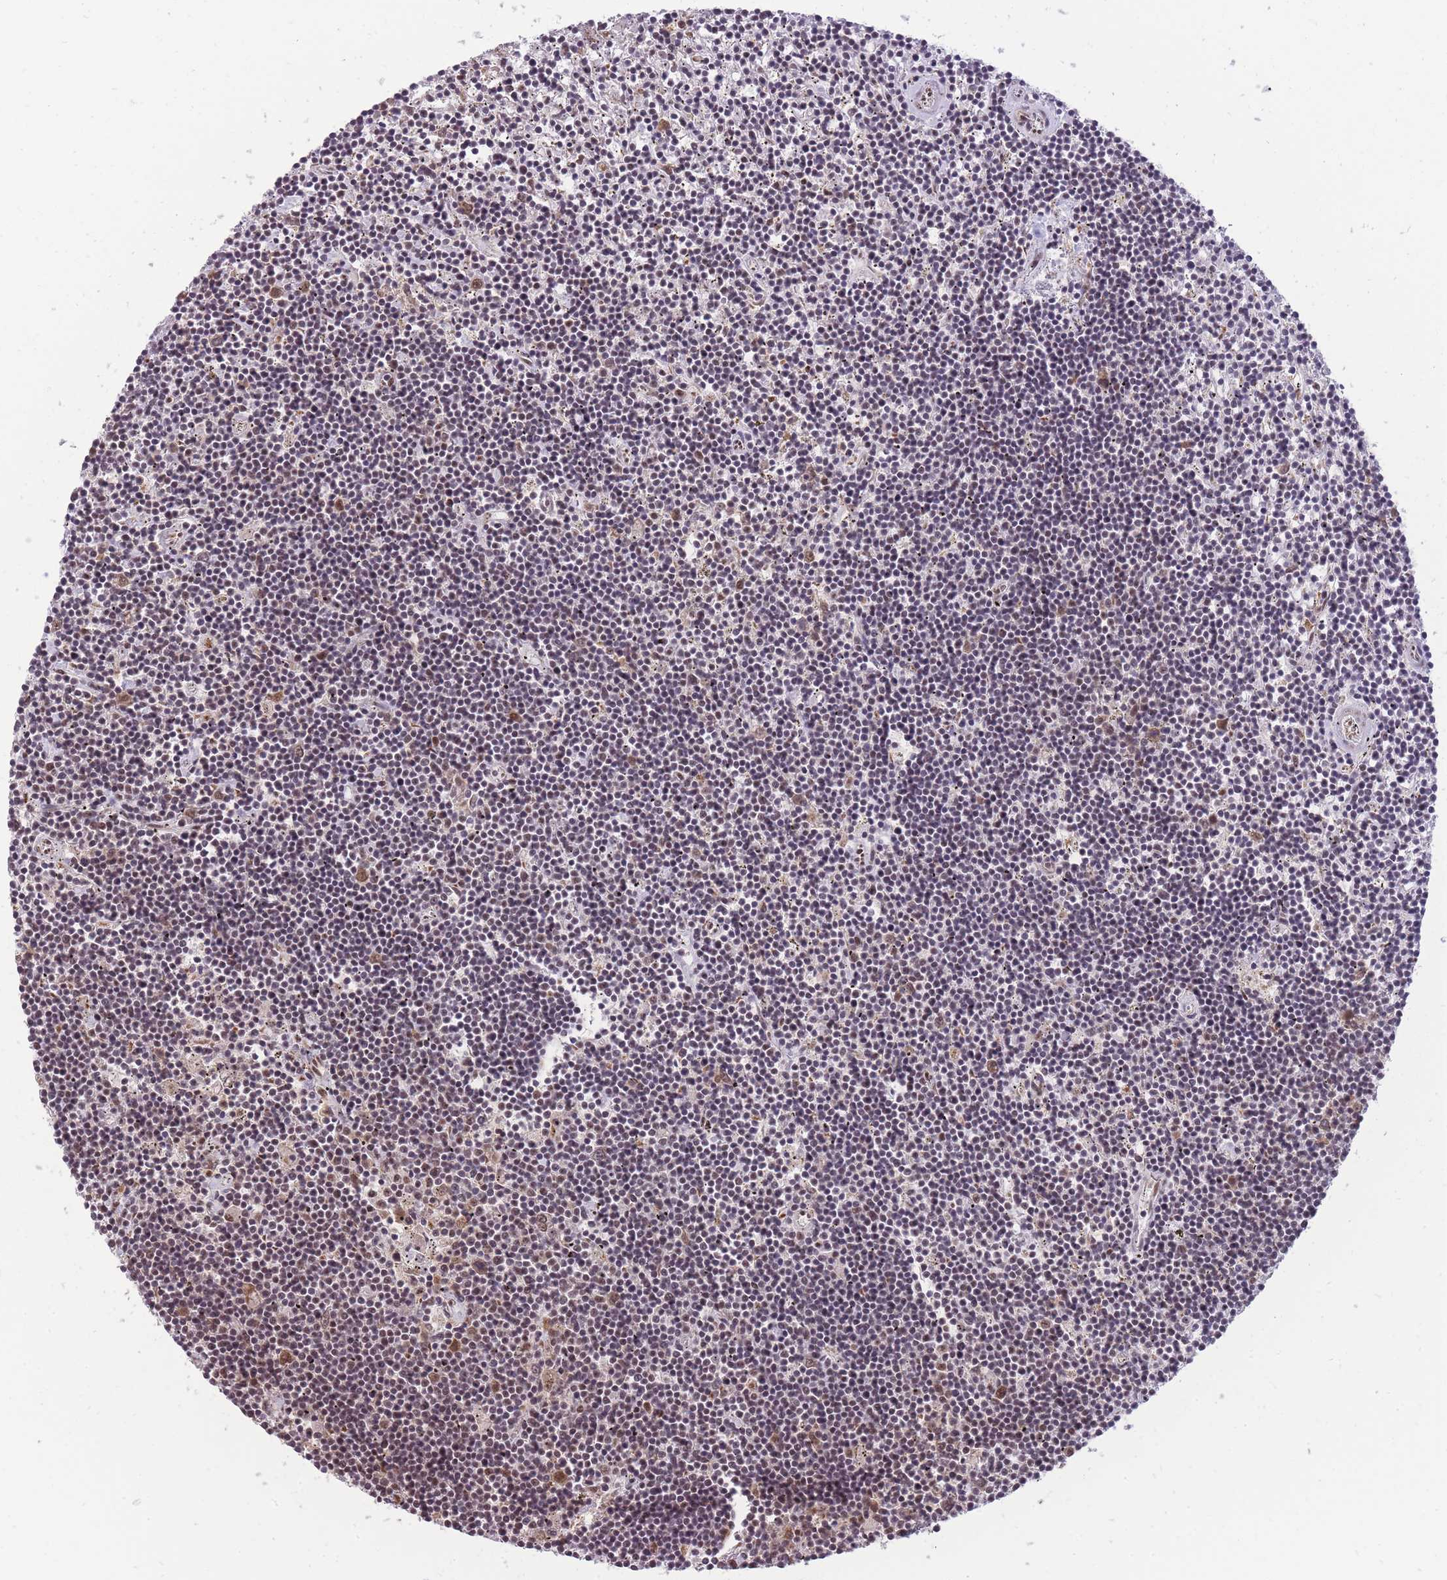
{"staining": {"intensity": "negative", "quantity": "none", "location": "none"}, "tissue": "lymphoma", "cell_type": "Tumor cells", "image_type": "cancer", "snomed": [{"axis": "morphology", "description": "Malignant lymphoma, non-Hodgkin's type, Low grade"}, {"axis": "topography", "description": "Spleen"}], "caption": "Tumor cells are negative for brown protein staining in lymphoma. (DAB (3,3'-diaminobenzidine) immunohistochemistry (IHC) visualized using brightfield microscopy, high magnification).", "gene": "CDIP1", "patient": {"sex": "male", "age": 76}}